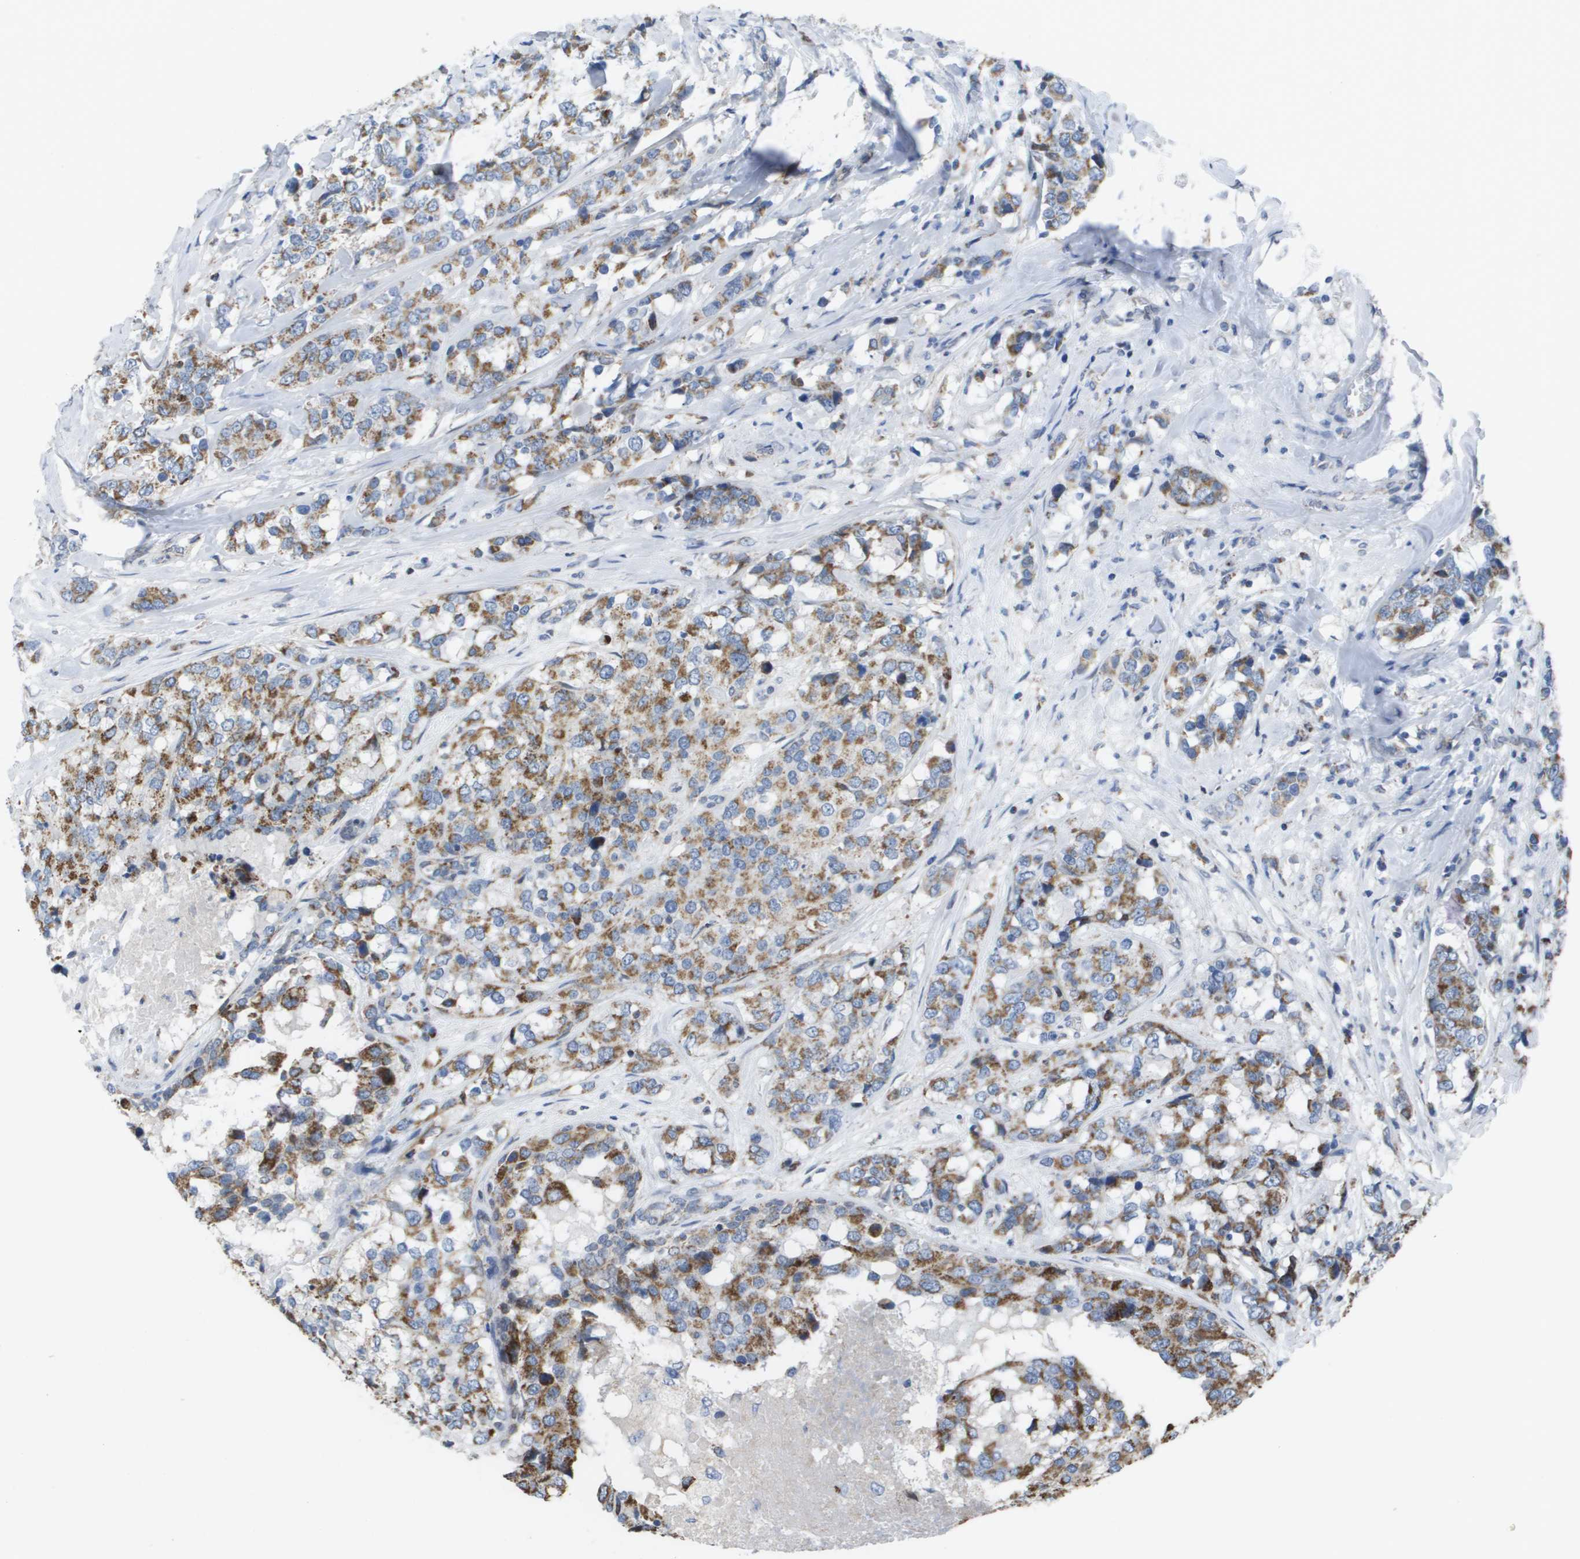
{"staining": {"intensity": "moderate", "quantity": ">75%", "location": "cytoplasmic/membranous"}, "tissue": "breast cancer", "cell_type": "Tumor cells", "image_type": "cancer", "snomed": [{"axis": "morphology", "description": "Lobular carcinoma"}, {"axis": "topography", "description": "Breast"}], "caption": "Tumor cells demonstrate moderate cytoplasmic/membranous expression in approximately >75% of cells in lobular carcinoma (breast).", "gene": "TMEM223", "patient": {"sex": "female", "age": 59}}